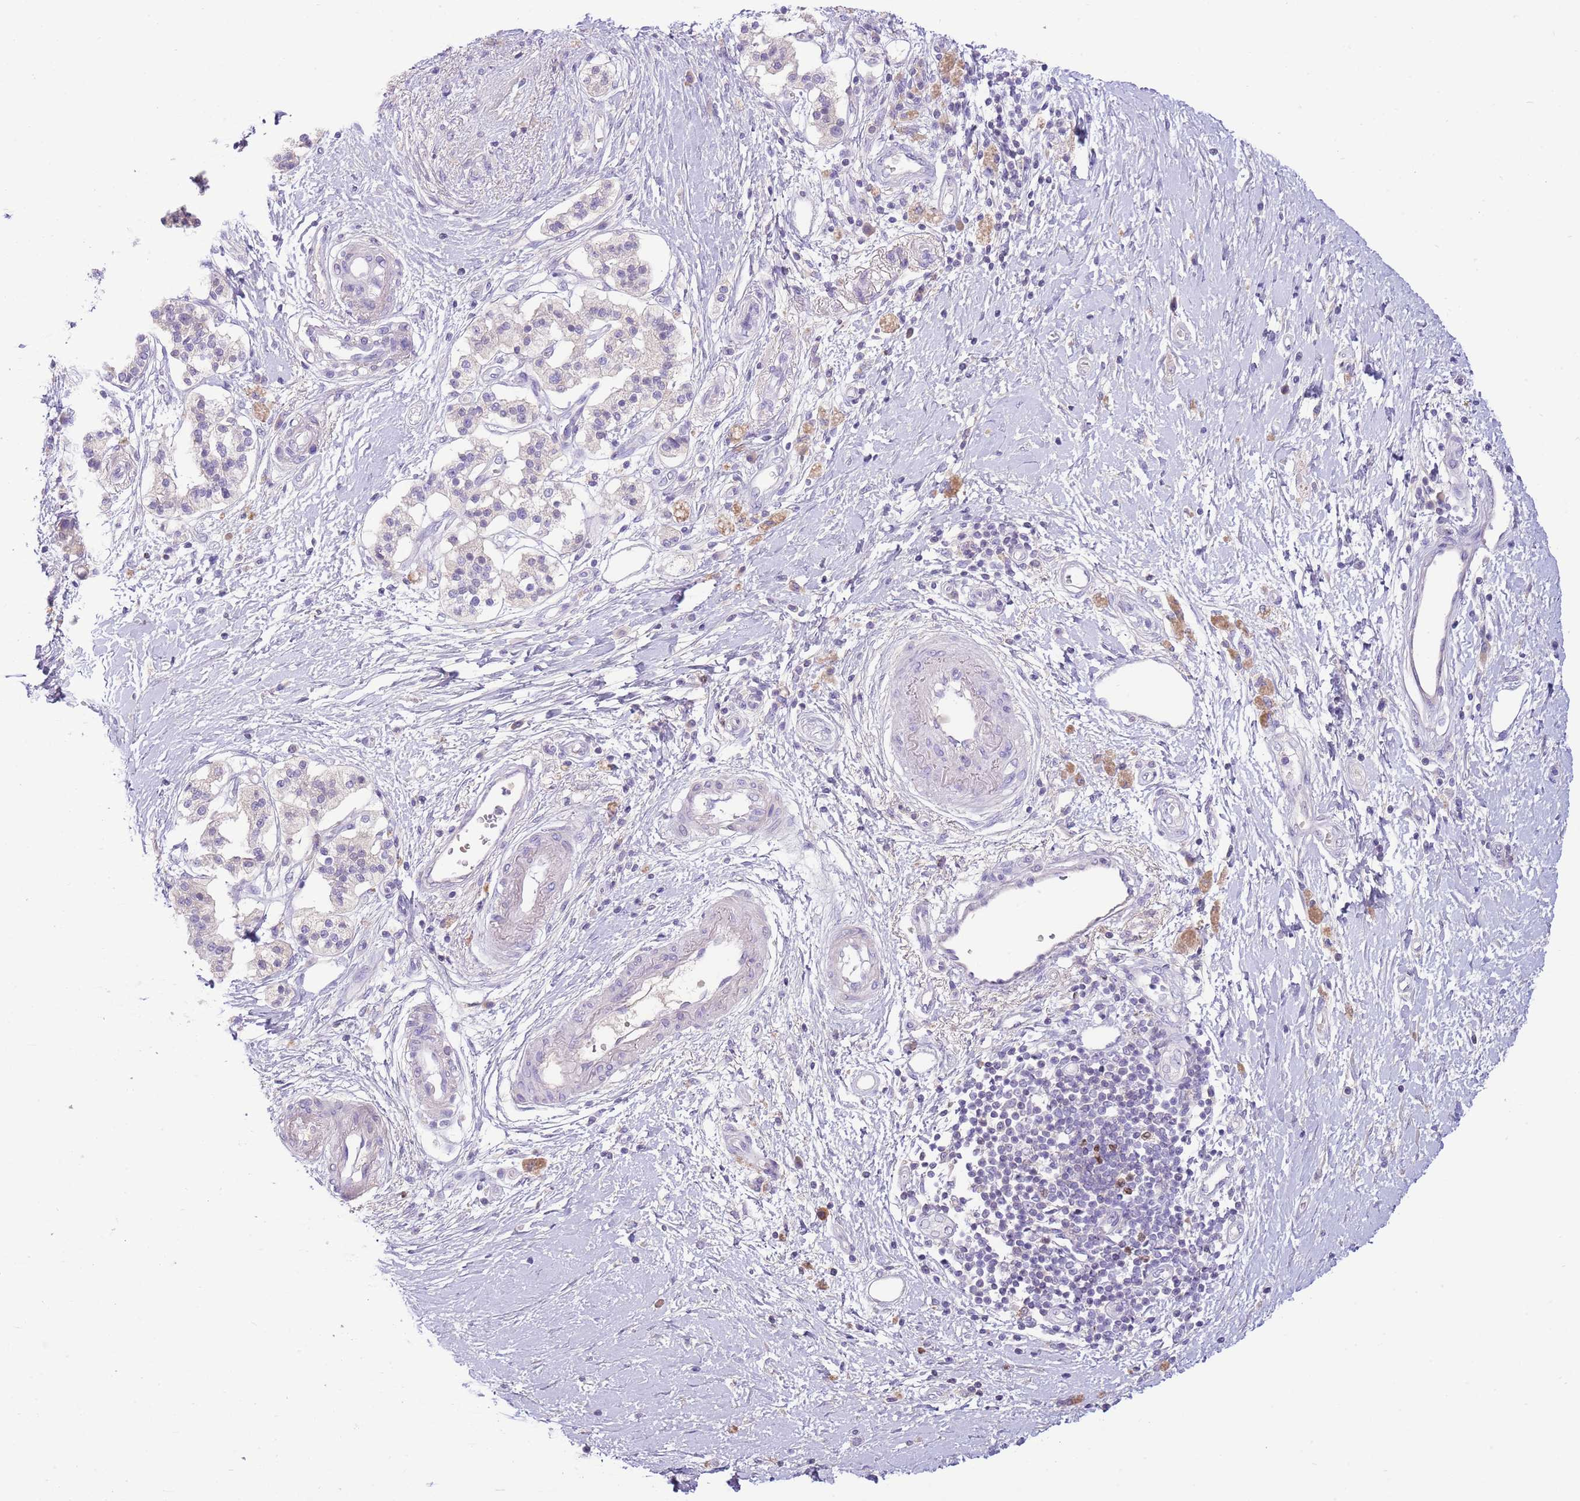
{"staining": {"intensity": "negative", "quantity": "none", "location": "none"}, "tissue": "pancreatic cancer", "cell_type": "Tumor cells", "image_type": "cancer", "snomed": [{"axis": "morphology", "description": "Adenocarcinoma, NOS"}, {"axis": "topography", "description": "Pancreas"}], "caption": "Pancreatic cancer was stained to show a protein in brown. There is no significant positivity in tumor cells. (DAB (3,3'-diaminobenzidine) immunohistochemistry (IHC) with hematoxylin counter stain).", "gene": "TOX2", "patient": {"sex": "male", "age": 68}}